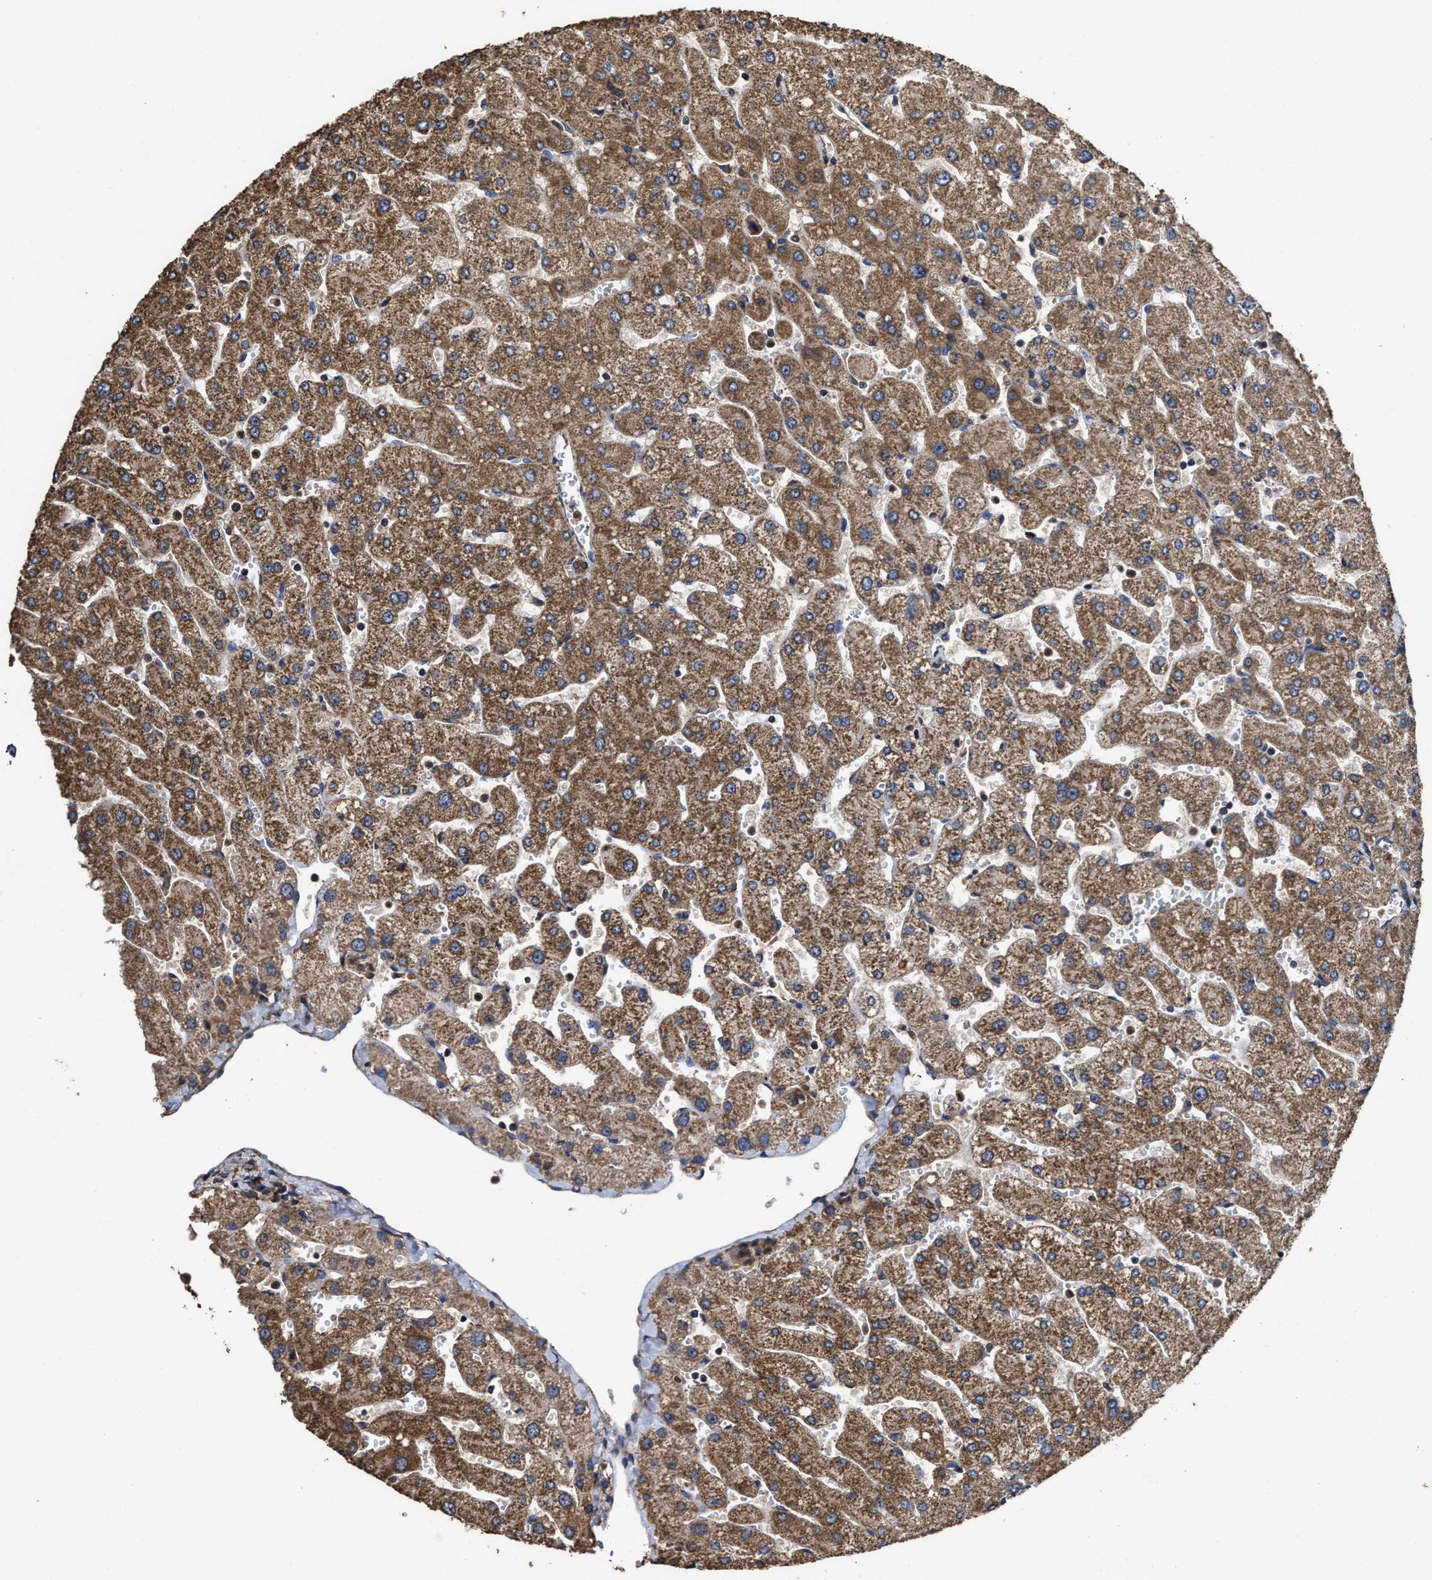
{"staining": {"intensity": "moderate", "quantity": ">75%", "location": "cytoplasmic/membranous"}, "tissue": "liver", "cell_type": "Cholangiocytes", "image_type": "normal", "snomed": [{"axis": "morphology", "description": "Normal tissue, NOS"}, {"axis": "topography", "description": "Liver"}], "caption": "Immunohistochemical staining of unremarkable liver exhibits medium levels of moderate cytoplasmic/membranous expression in approximately >75% of cholangiocytes. The staining was performed using DAB (3,3'-diaminobenzidine) to visualize the protein expression in brown, while the nuclei were stained in blue with hematoxylin (Magnification: 20x).", "gene": "SFXN4", "patient": {"sex": "male", "age": 55}}